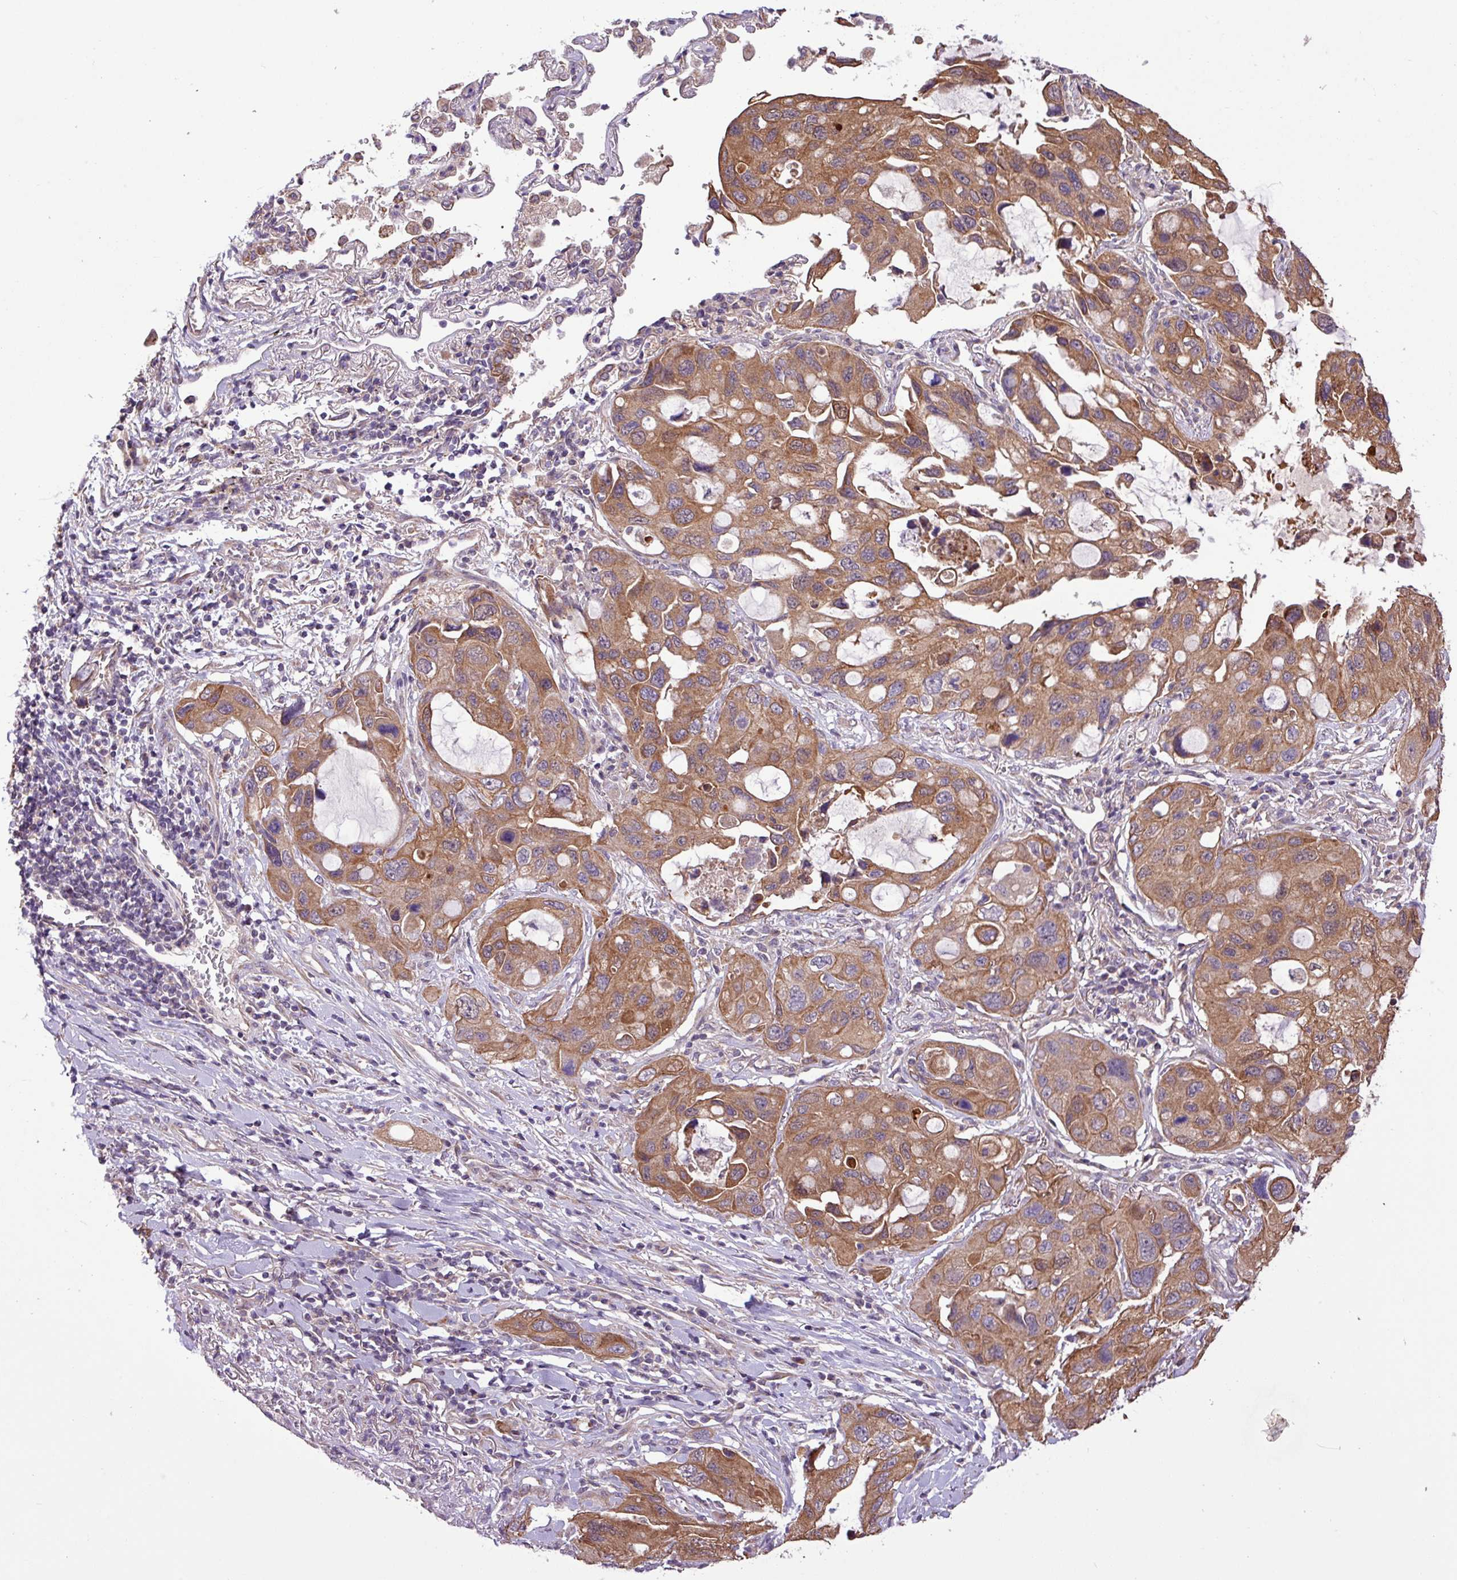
{"staining": {"intensity": "moderate", "quantity": ">75%", "location": "cytoplasmic/membranous"}, "tissue": "lung cancer", "cell_type": "Tumor cells", "image_type": "cancer", "snomed": [{"axis": "morphology", "description": "Squamous cell carcinoma, NOS"}, {"axis": "topography", "description": "Lung"}], "caption": "Moderate cytoplasmic/membranous positivity for a protein is seen in about >75% of tumor cells of squamous cell carcinoma (lung) using immunohistochemistry.", "gene": "TIMM10B", "patient": {"sex": "female", "age": 73}}